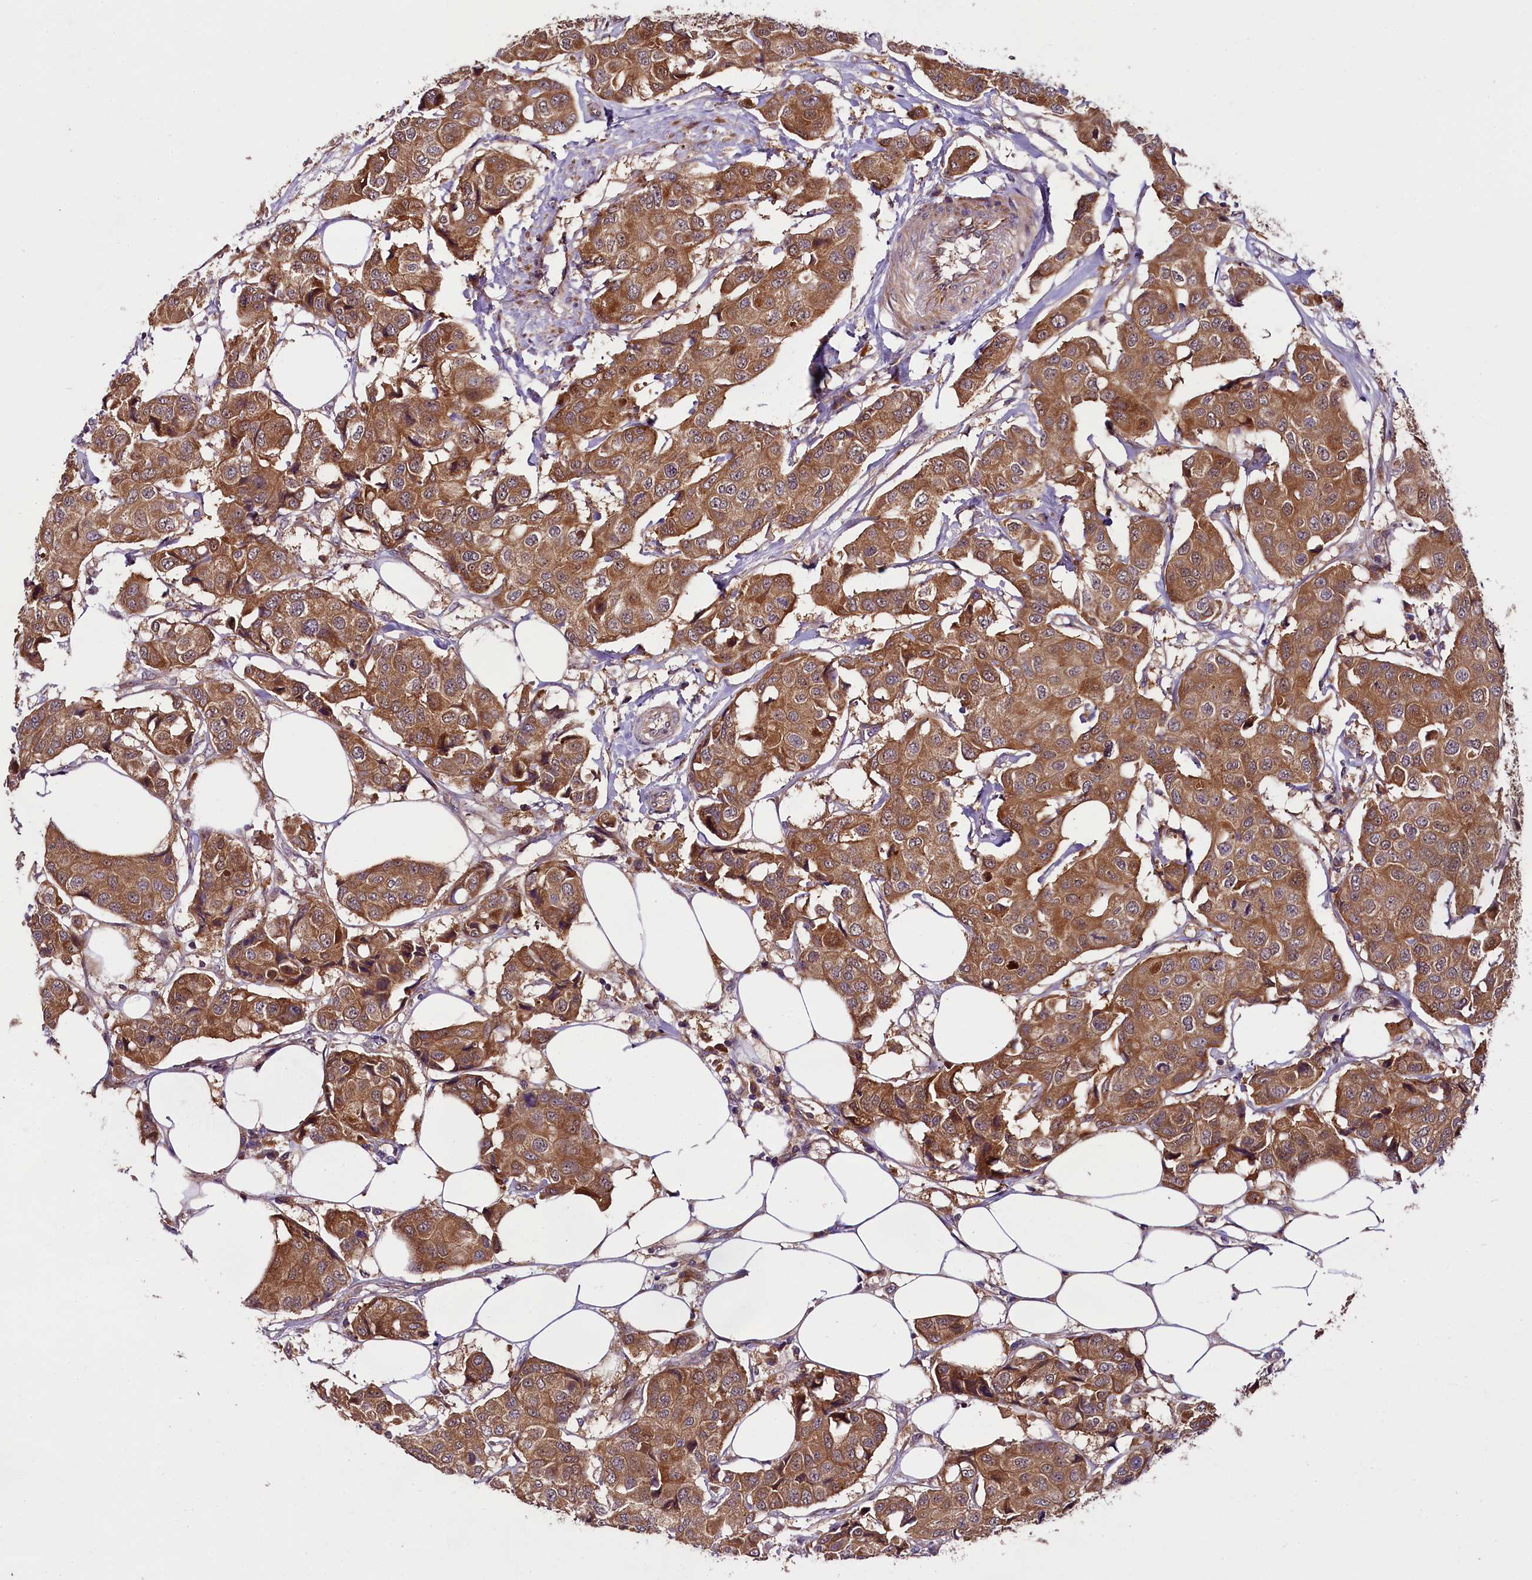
{"staining": {"intensity": "moderate", "quantity": ">75%", "location": "cytoplasmic/membranous"}, "tissue": "breast cancer", "cell_type": "Tumor cells", "image_type": "cancer", "snomed": [{"axis": "morphology", "description": "Duct carcinoma"}, {"axis": "topography", "description": "Breast"}], "caption": "Human breast infiltrating ductal carcinoma stained with a brown dye demonstrates moderate cytoplasmic/membranous positive staining in approximately >75% of tumor cells.", "gene": "RPUSD2", "patient": {"sex": "female", "age": 80}}